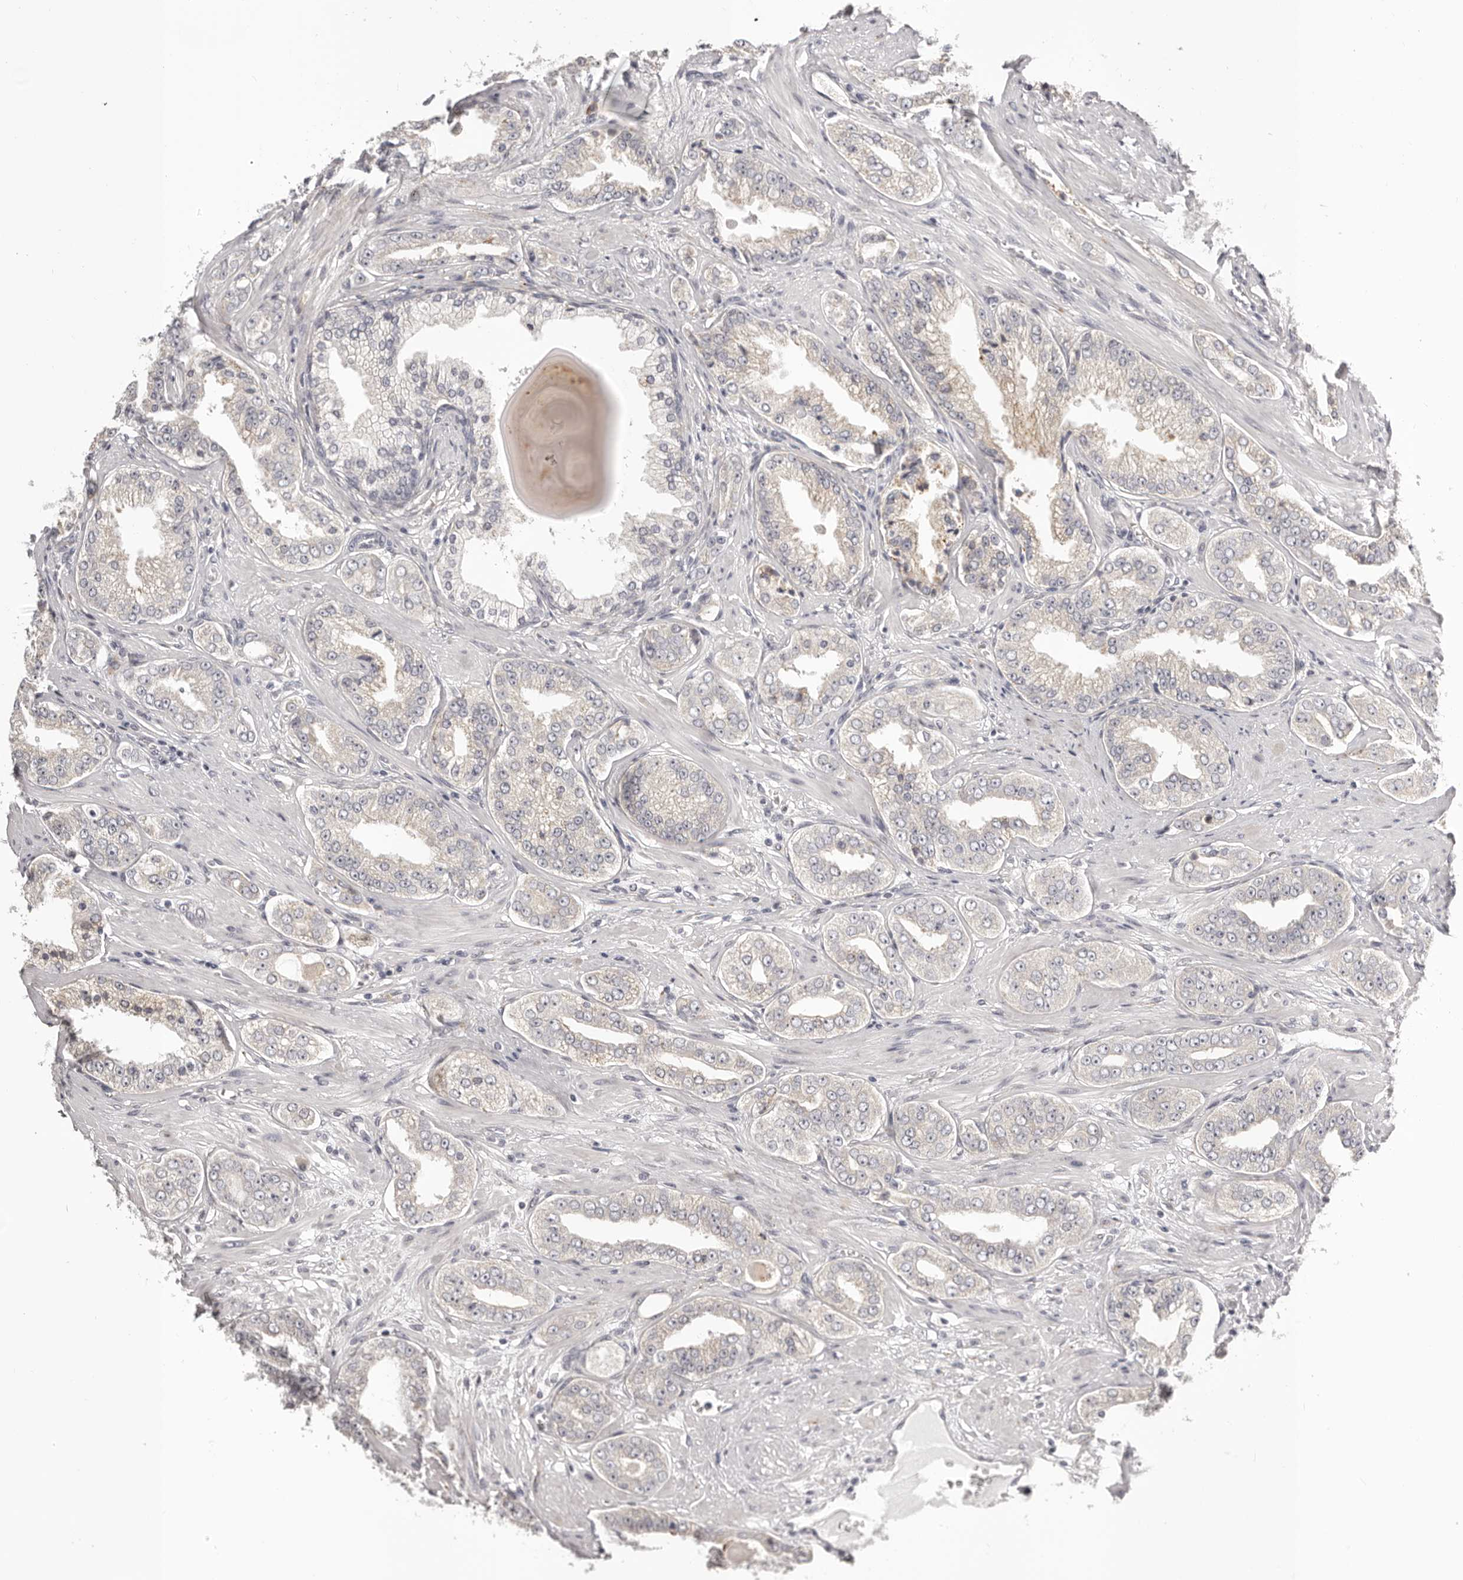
{"staining": {"intensity": "negative", "quantity": "none", "location": "none"}, "tissue": "prostate cancer", "cell_type": "Tumor cells", "image_type": "cancer", "snomed": [{"axis": "morphology", "description": "Adenocarcinoma, High grade"}, {"axis": "topography", "description": "Prostate"}], "caption": "Tumor cells show no significant positivity in prostate cancer (adenocarcinoma (high-grade)).", "gene": "OTUD3", "patient": {"sex": "male", "age": 71}}